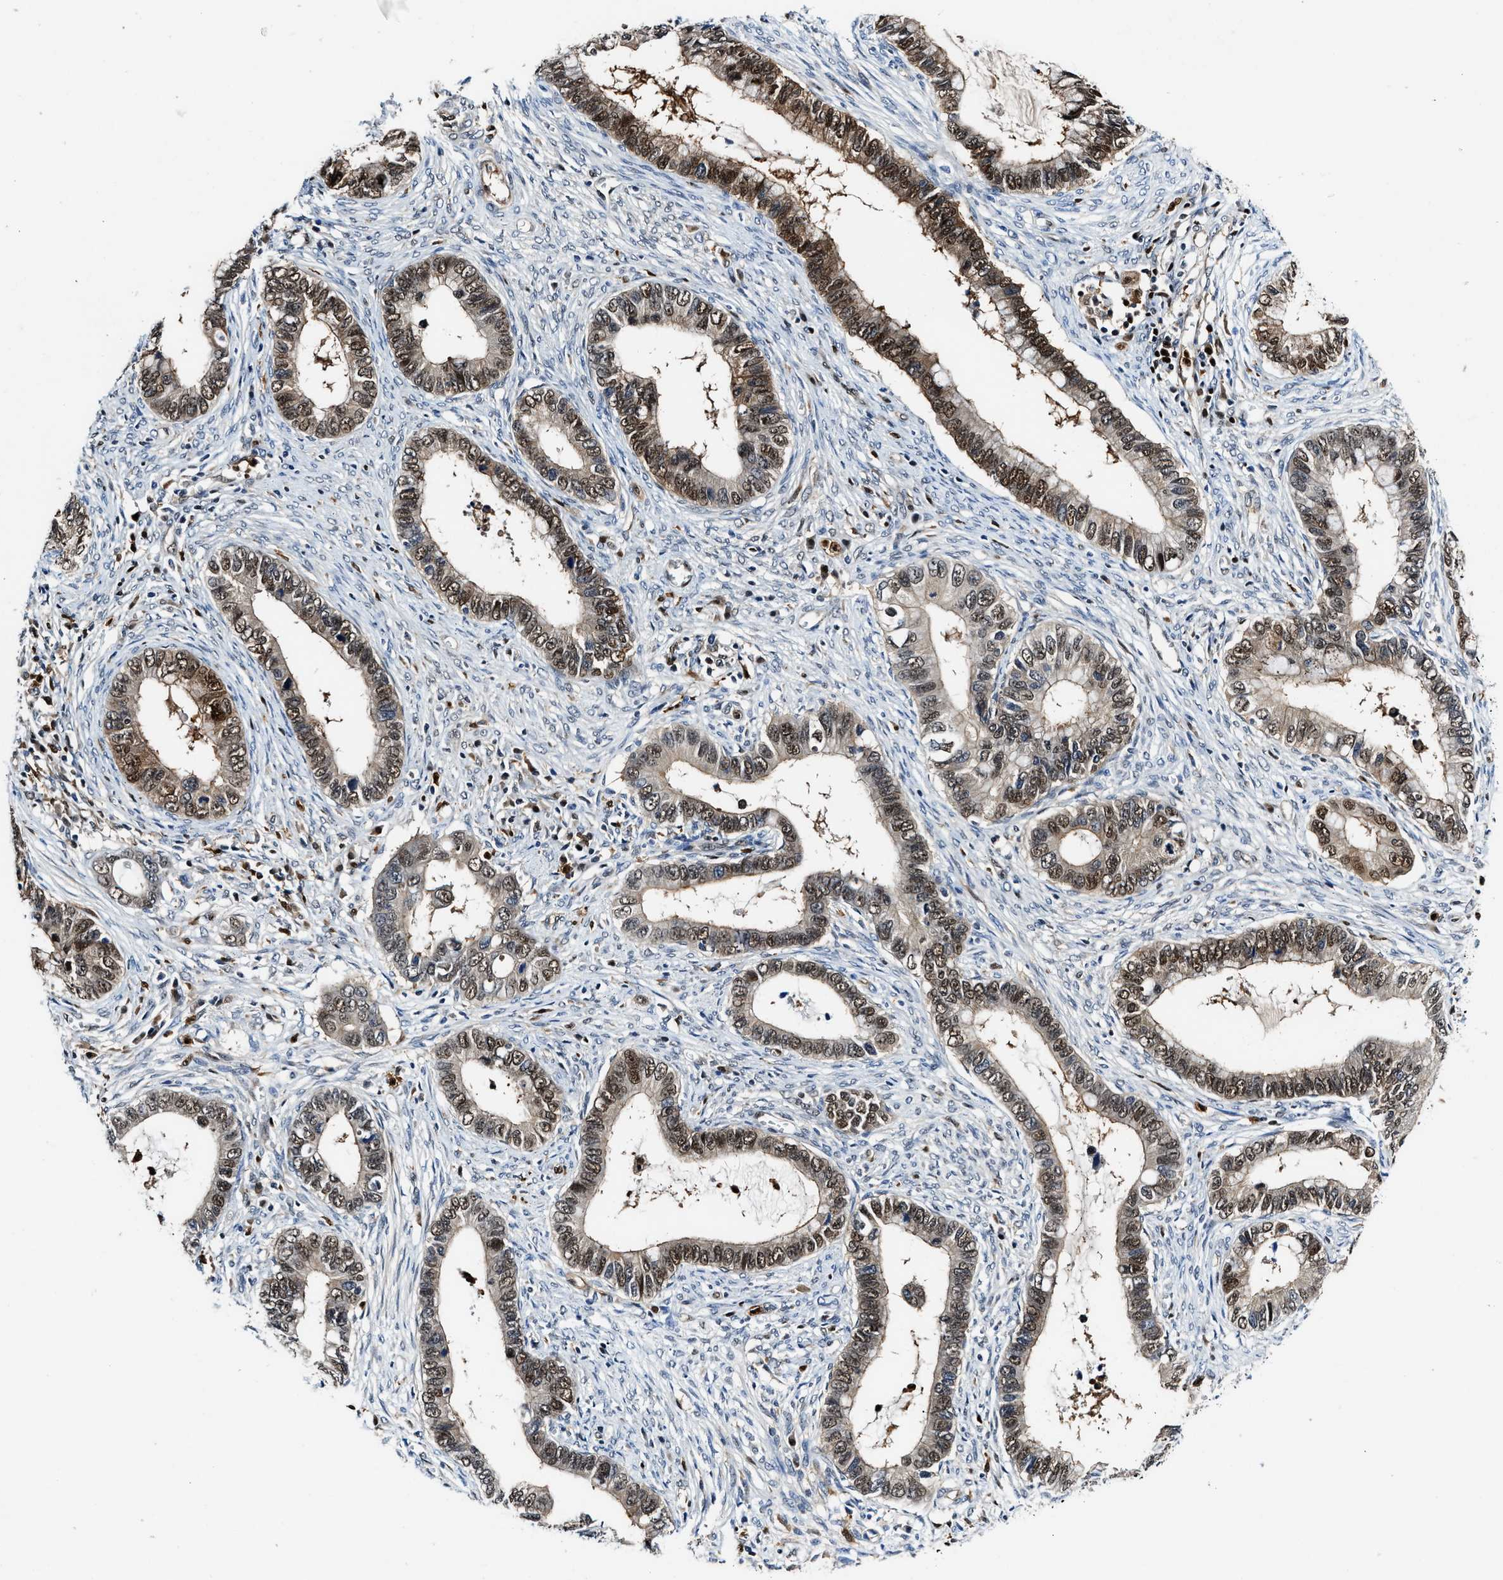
{"staining": {"intensity": "moderate", "quantity": ">75%", "location": "cytoplasmic/membranous,nuclear"}, "tissue": "cervical cancer", "cell_type": "Tumor cells", "image_type": "cancer", "snomed": [{"axis": "morphology", "description": "Adenocarcinoma, NOS"}, {"axis": "topography", "description": "Cervix"}], "caption": "IHC histopathology image of neoplastic tissue: human adenocarcinoma (cervical) stained using immunohistochemistry exhibits medium levels of moderate protein expression localized specifically in the cytoplasmic/membranous and nuclear of tumor cells, appearing as a cytoplasmic/membranous and nuclear brown color.", "gene": "LTA4H", "patient": {"sex": "female", "age": 44}}